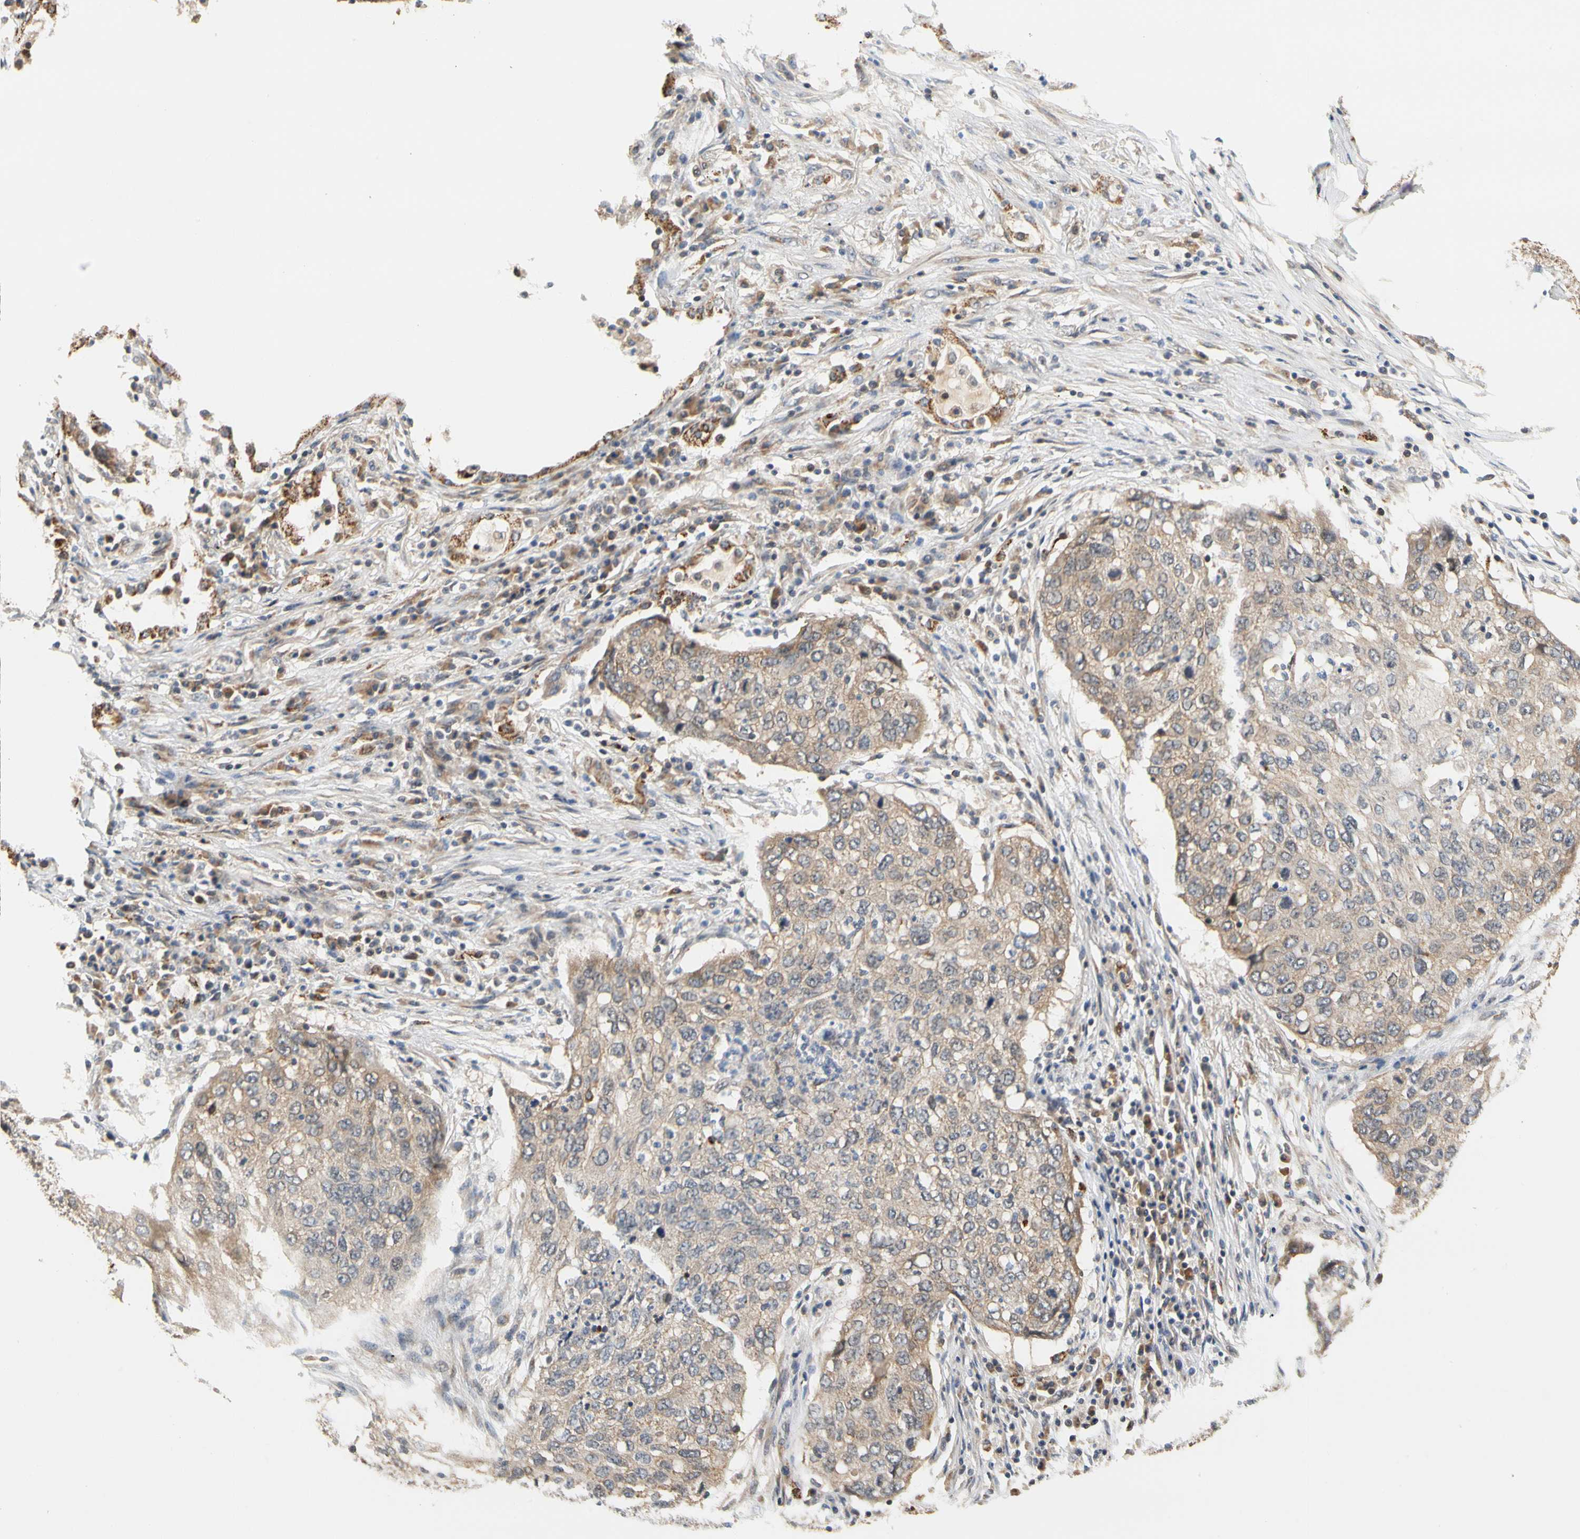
{"staining": {"intensity": "weak", "quantity": "25%-75%", "location": "cytoplasmic/membranous"}, "tissue": "lung cancer", "cell_type": "Tumor cells", "image_type": "cancer", "snomed": [{"axis": "morphology", "description": "Squamous cell carcinoma, NOS"}, {"axis": "topography", "description": "Lung"}], "caption": "A brown stain highlights weak cytoplasmic/membranous expression of a protein in human lung cancer tumor cells. Immunohistochemistry (ihc) stains the protein of interest in brown and the nuclei are stained blue.", "gene": "ANKHD1", "patient": {"sex": "female", "age": 63}}